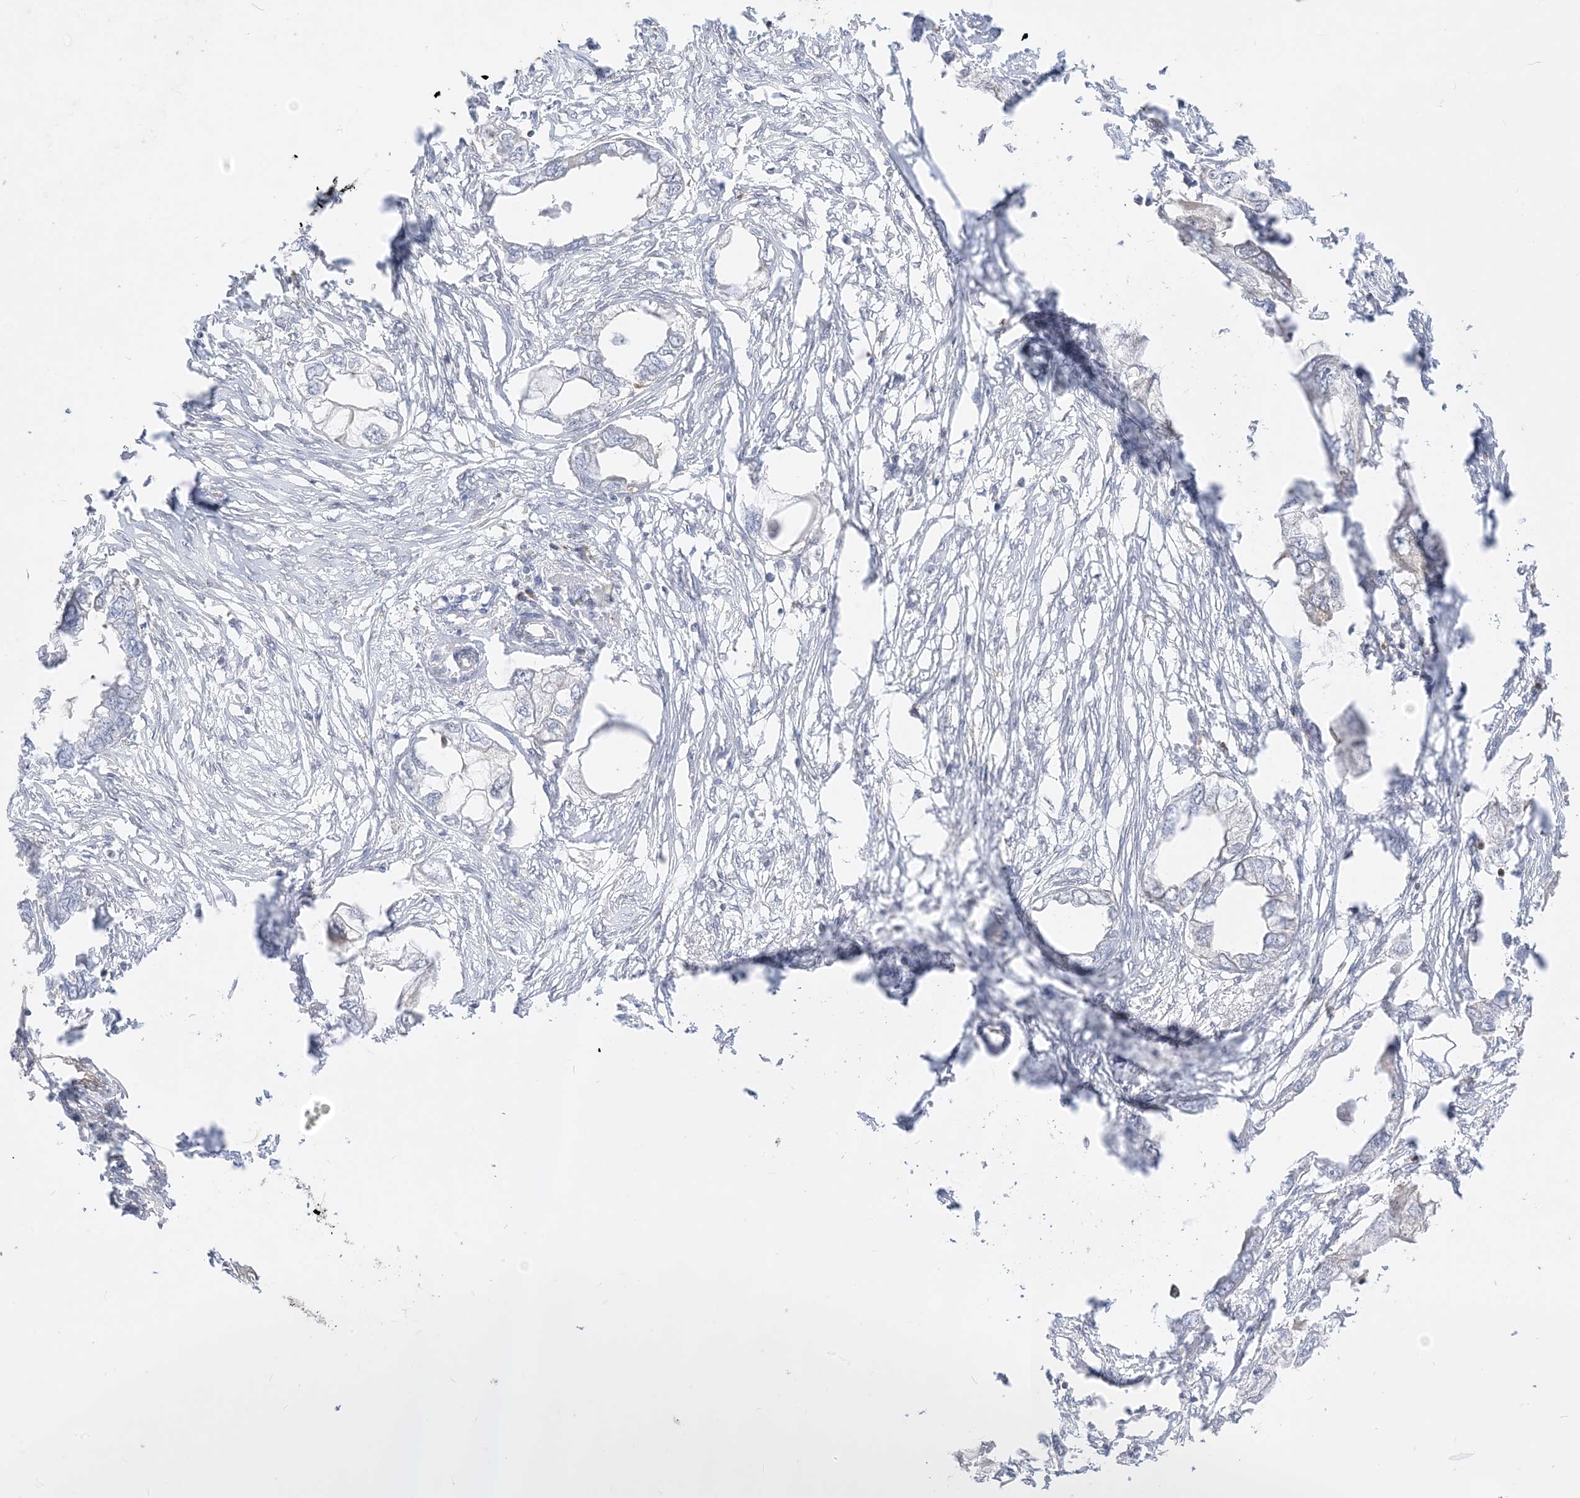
{"staining": {"intensity": "negative", "quantity": "none", "location": "none"}, "tissue": "endometrial cancer", "cell_type": "Tumor cells", "image_type": "cancer", "snomed": [{"axis": "morphology", "description": "Adenocarcinoma, NOS"}, {"axis": "morphology", "description": "Adenocarcinoma, metastatic, NOS"}, {"axis": "topography", "description": "Adipose tissue"}, {"axis": "topography", "description": "Endometrium"}], "caption": "Immunohistochemistry (IHC) image of human endometrial cancer (metastatic adenocarcinoma) stained for a protein (brown), which shows no positivity in tumor cells.", "gene": "KANSL3", "patient": {"sex": "female", "age": 67}}